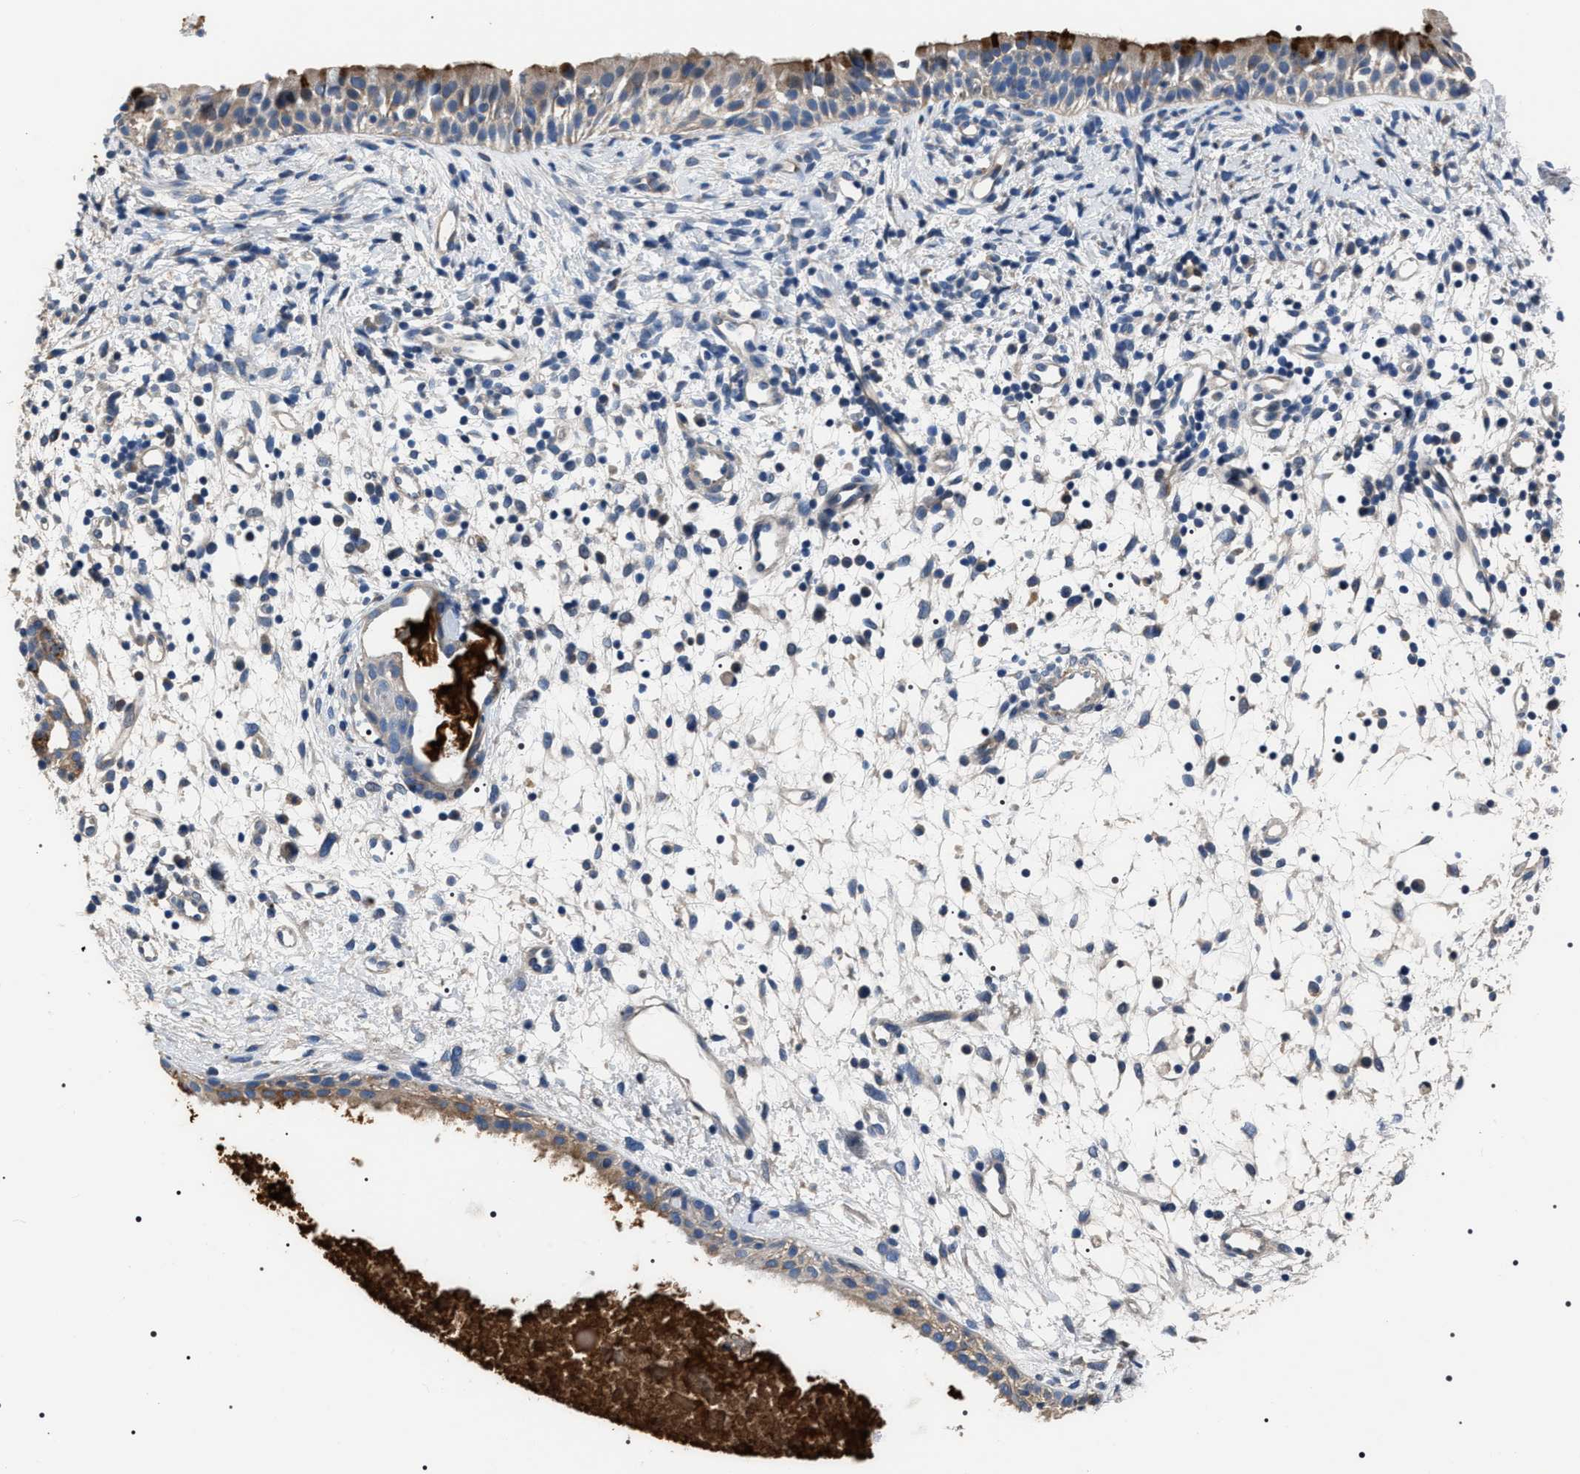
{"staining": {"intensity": "moderate", "quantity": "<25%", "location": "cytoplasmic/membranous"}, "tissue": "nasopharynx", "cell_type": "Respiratory epithelial cells", "image_type": "normal", "snomed": [{"axis": "morphology", "description": "Normal tissue, NOS"}, {"axis": "topography", "description": "Nasopharynx"}], "caption": "Brown immunohistochemical staining in normal nasopharynx reveals moderate cytoplasmic/membranous staining in about <25% of respiratory epithelial cells.", "gene": "TRIM54", "patient": {"sex": "male", "age": 22}}